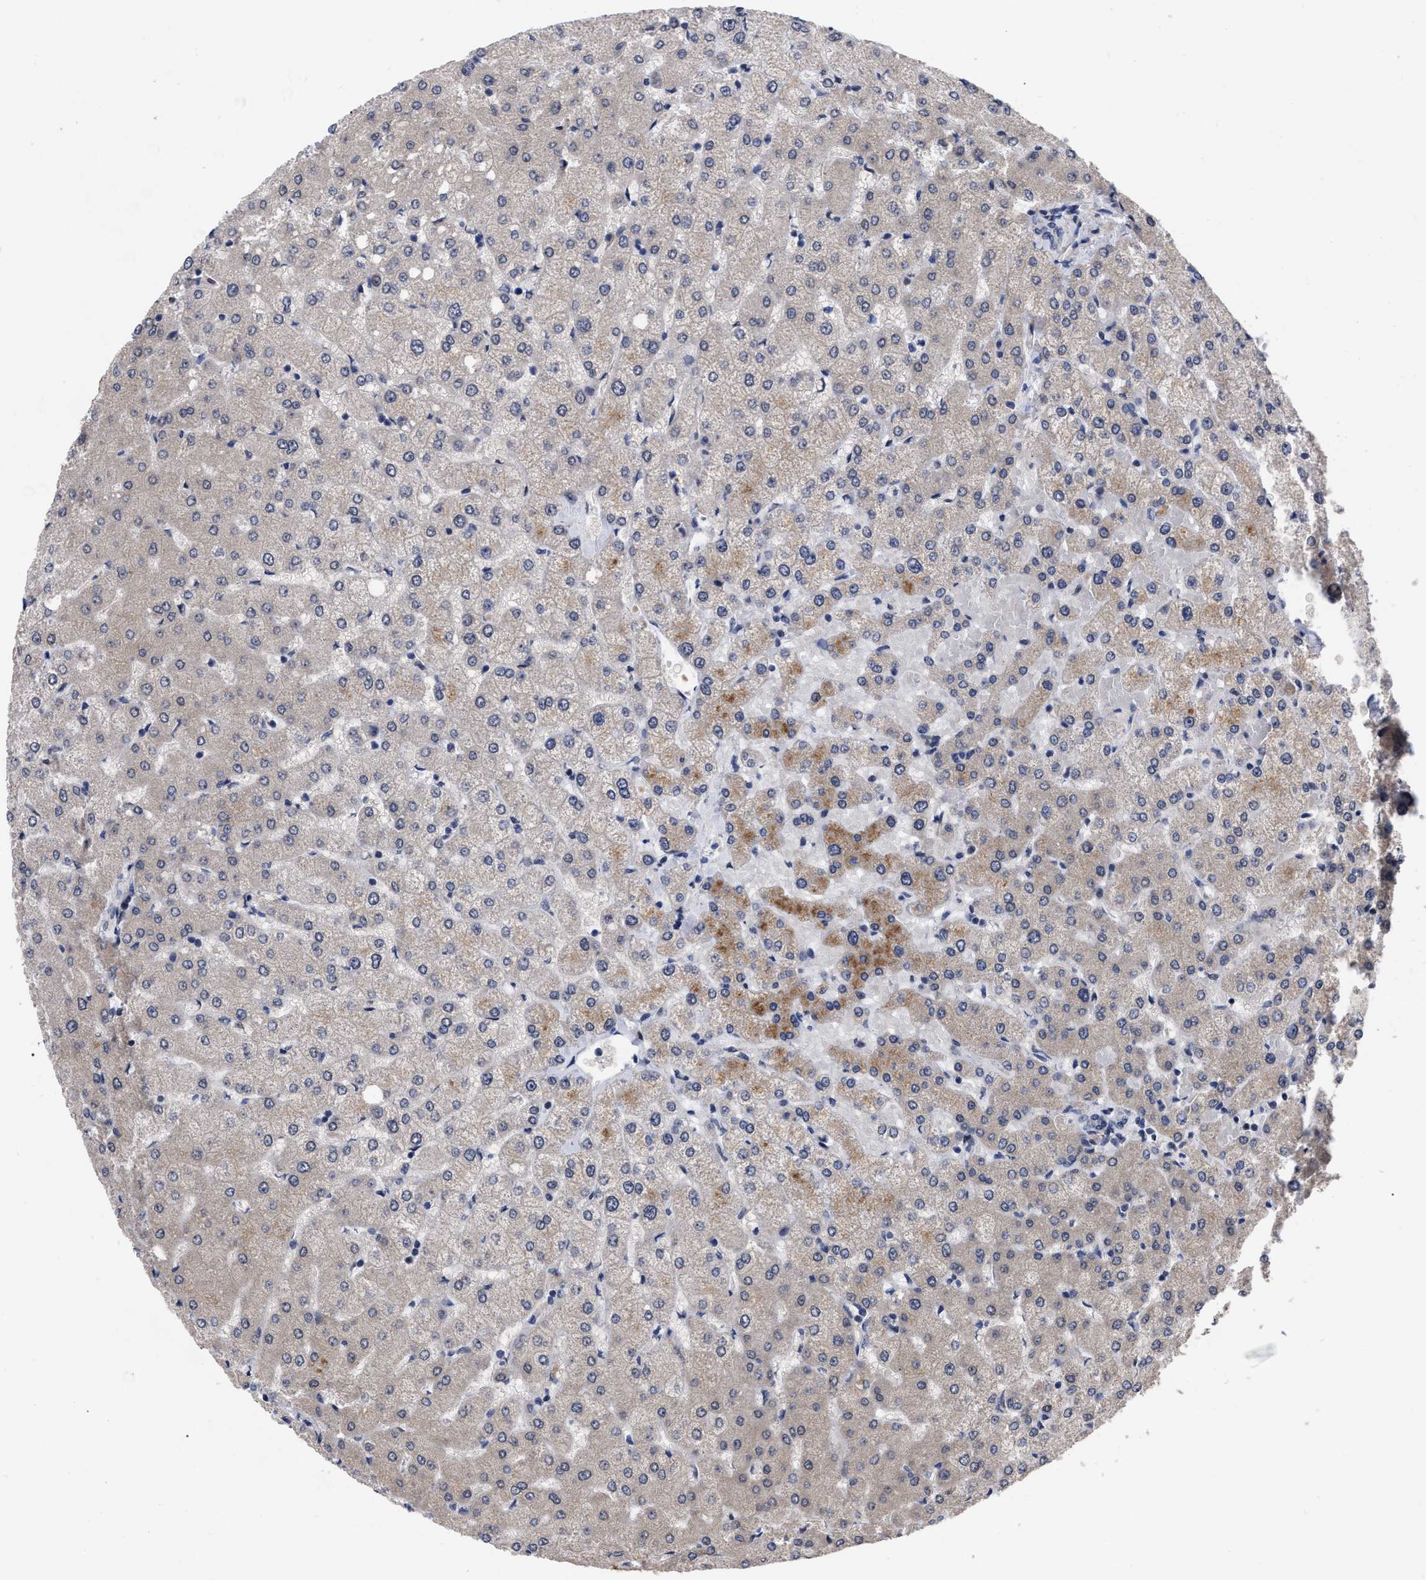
{"staining": {"intensity": "negative", "quantity": "none", "location": "none"}, "tissue": "liver", "cell_type": "Cholangiocytes", "image_type": "normal", "snomed": [{"axis": "morphology", "description": "Normal tissue, NOS"}, {"axis": "topography", "description": "Liver"}], "caption": "This photomicrograph is of normal liver stained with immunohistochemistry (IHC) to label a protein in brown with the nuclei are counter-stained blue. There is no staining in cholangiocytes.", "gene": "CCN5", "patient": {"sex": "female", "age": 54}}